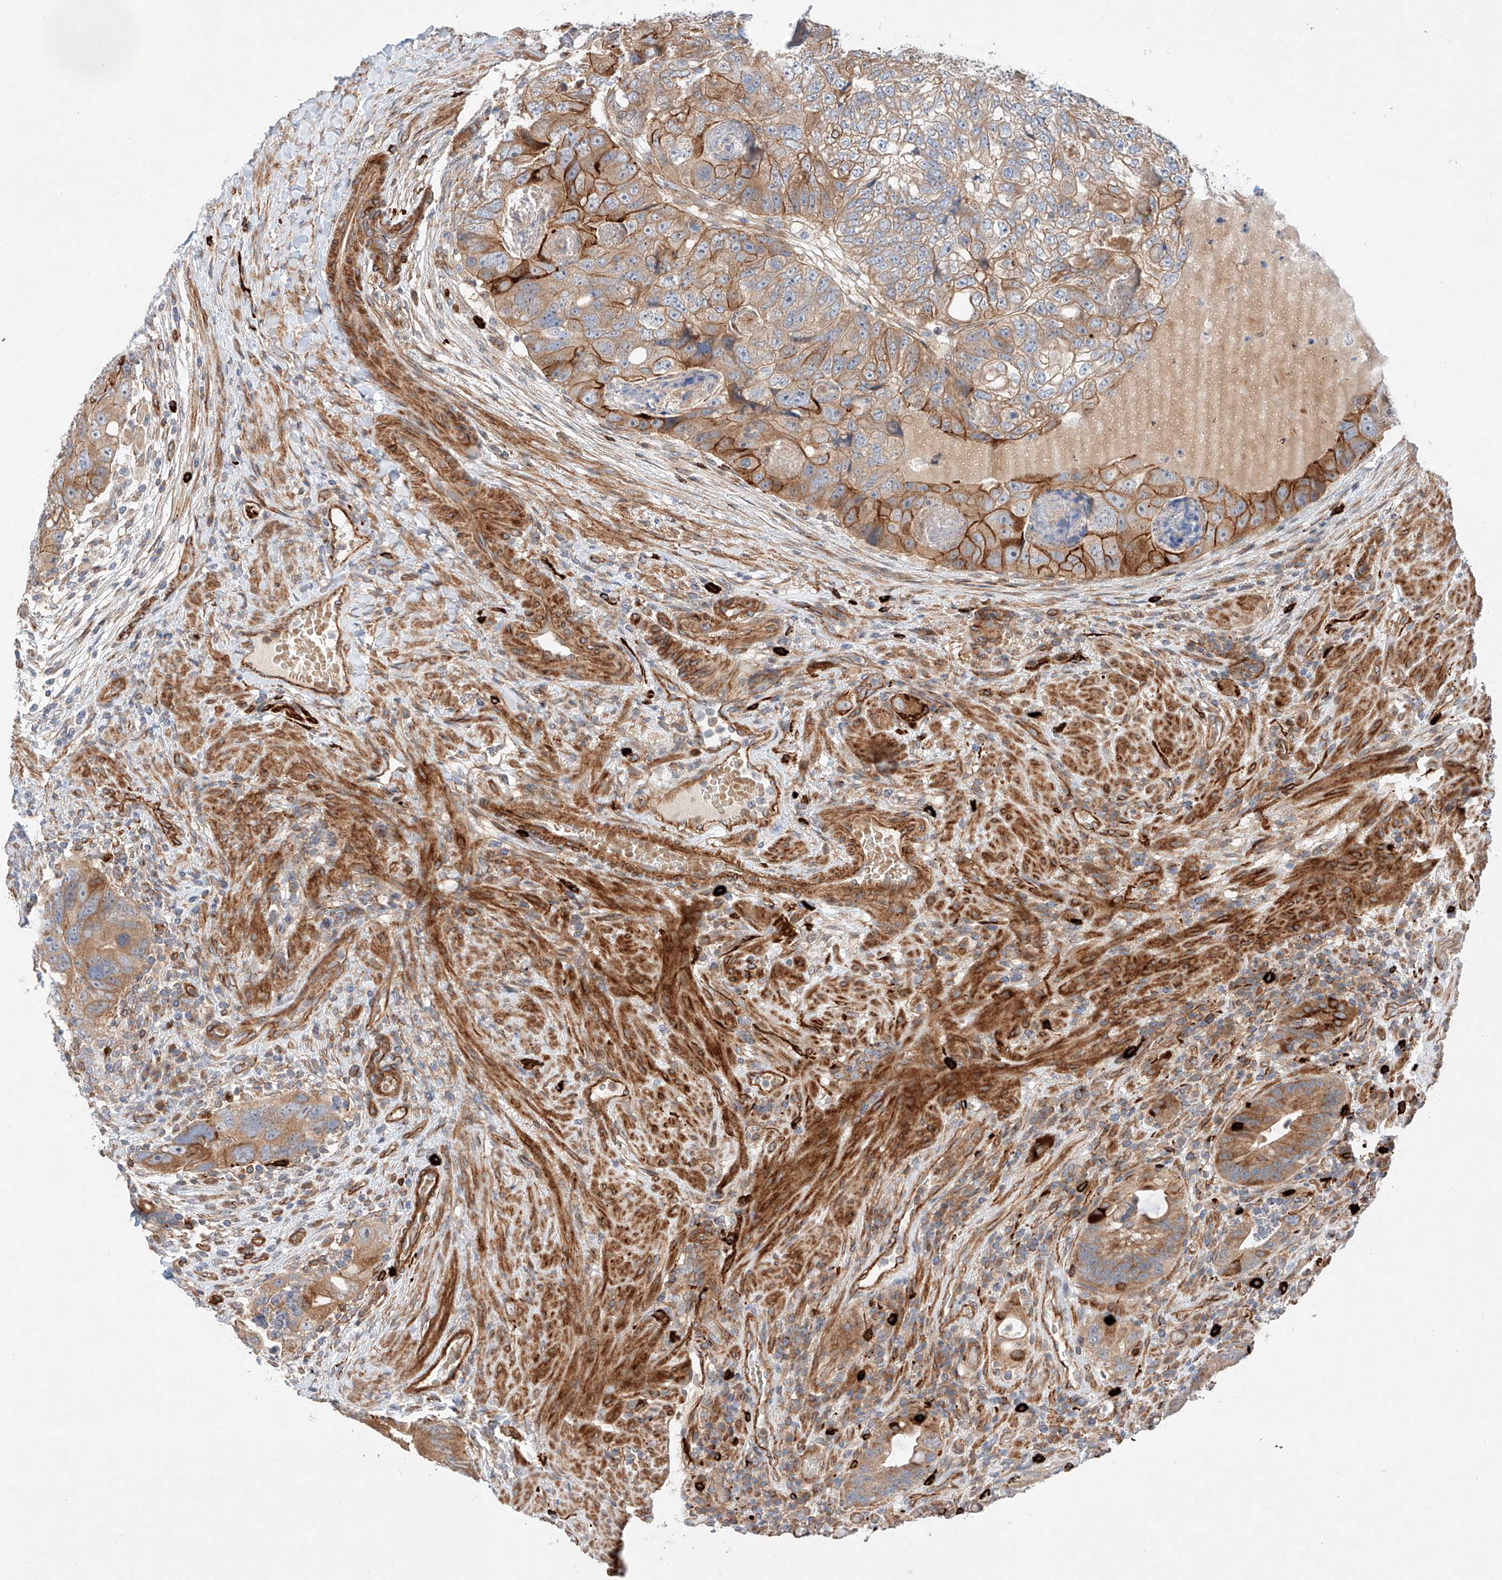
{"staining": {"intensity": "moderate", "quantity": ">75%", "location": "cytoplasmic/membranous"}, "tissue": "colorectal cancer", "cell_type": "Tumor cells", "image_type": "cancer", "snomed": [{"axis": "morphology", "description": "Adenocarcinoma, NOS"}, {"axis": "topography", "description": "Rectum"}], "caption": "Protein staining demonstrates moderate cytoplasmic/membranous expression in about >75% of tumor cells in colorectal cancer.", "gene": "MINDY4", "patient": {"sex": "male", "age": 59}}